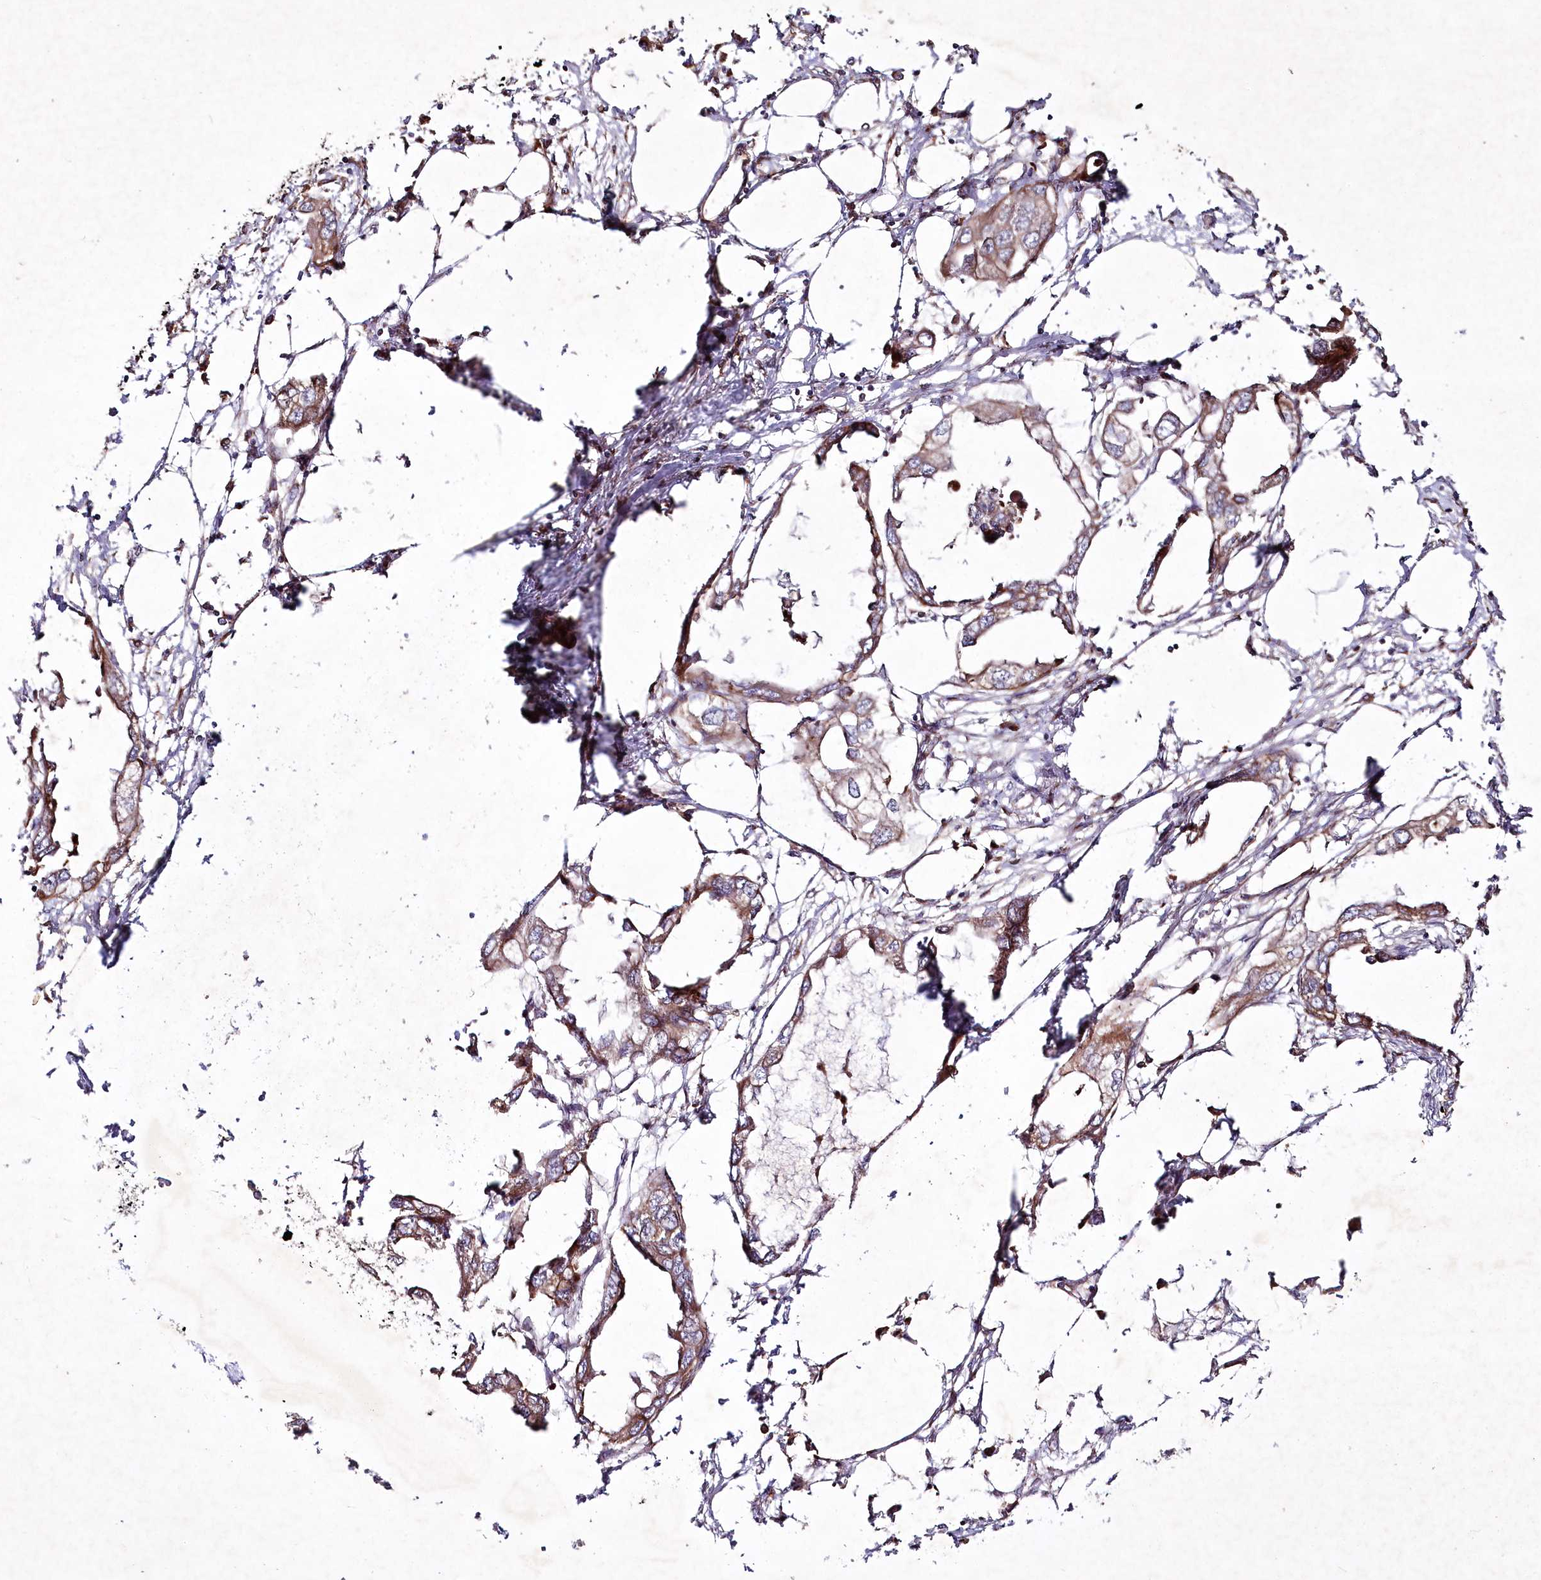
{"staining": {"intensity": "moderate", "quantity": "25%-75%", "location": "cytoplasmic/membranous"}, "tissue": "endometrial cancer", "cell_type": "Tumor cells", "image_type": "cancer", "snomed": [{"axis": "morphology", "description": "Adenocarcinoma, NOS"}, {"axis": "morphology", "description": "Adenocarcinoma, metastatic, NOS"}, {"axis": "topography", "description": "Adipose tissue"}, {"axis": "topography", "description": "Endometrium"}], "caption": "A photomicrograph of human endometrial cancer (metastatic adenocarcinoma) stained for a protein displays moderate cytoplasmic/membranous brown staining in tumor cells. The protein is stained brown, and the nuclei are stained in blue (DAB (3,3'-diaminobenzidine) IHC with brightfield microscopy, high magnification).", "gene": "PSTK", "patient": {"sex": "female", "age": 67}}